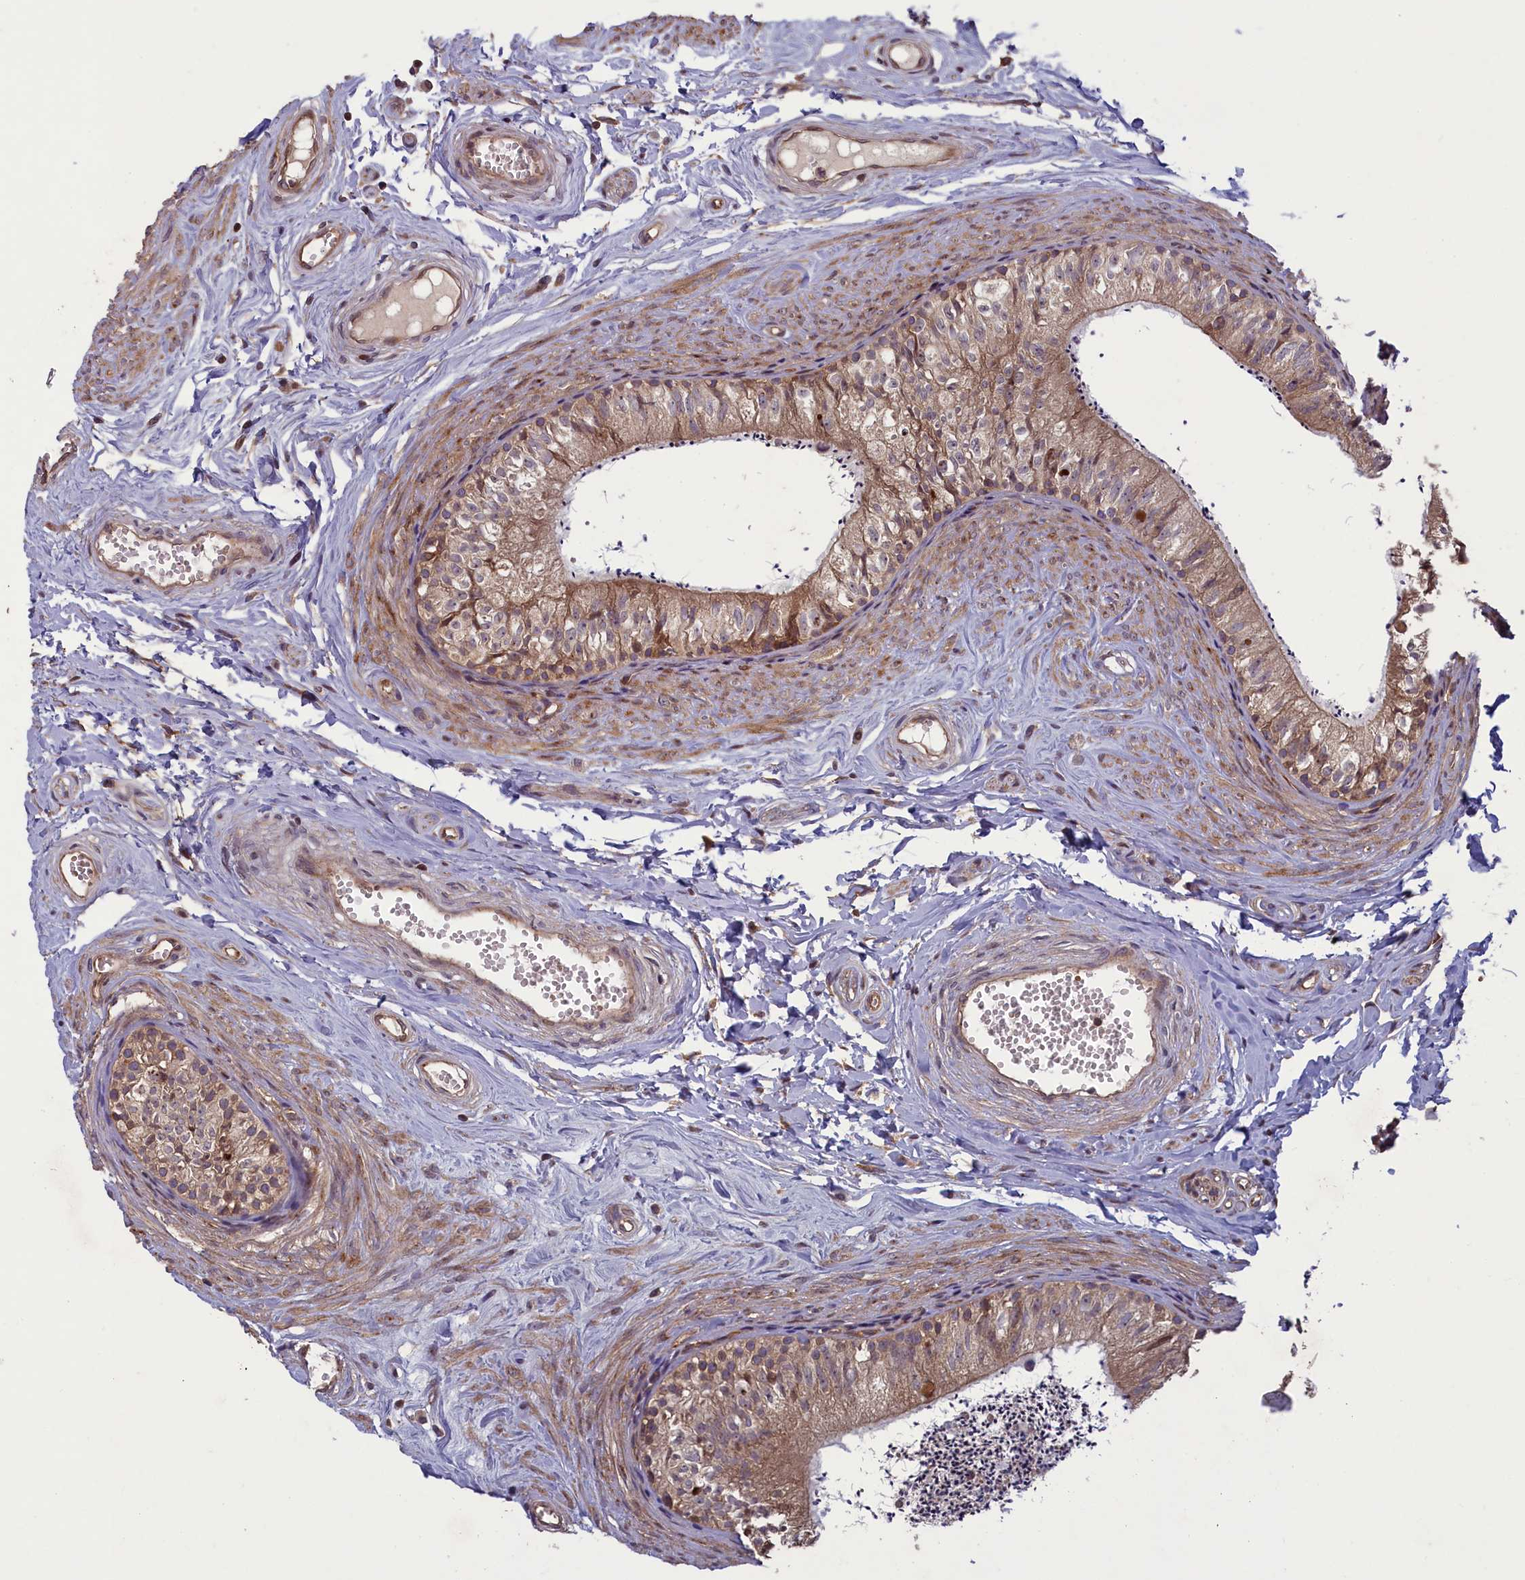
{"staining": {"intensity": "moderate", "quantity": ">75%", "location": "cytoplasmic/membranous"}, "tissue": "epididymis", "cell_type": "Glandular cells", "image_type": "normal", "snomed": [{"axis": "morphology", "description": "Normal tissue, NOS"}, {"axis": "topography", "description": "Epididymis"}], "caption": "Normal epididymis reveals moderate cytoplasmic/membranous staining in about >75% of glandular cells (IHC, brightfield microscopy, high magnification)..", "gene": "CIAO2B", "patient": {"sex": "male", "age": 56}}